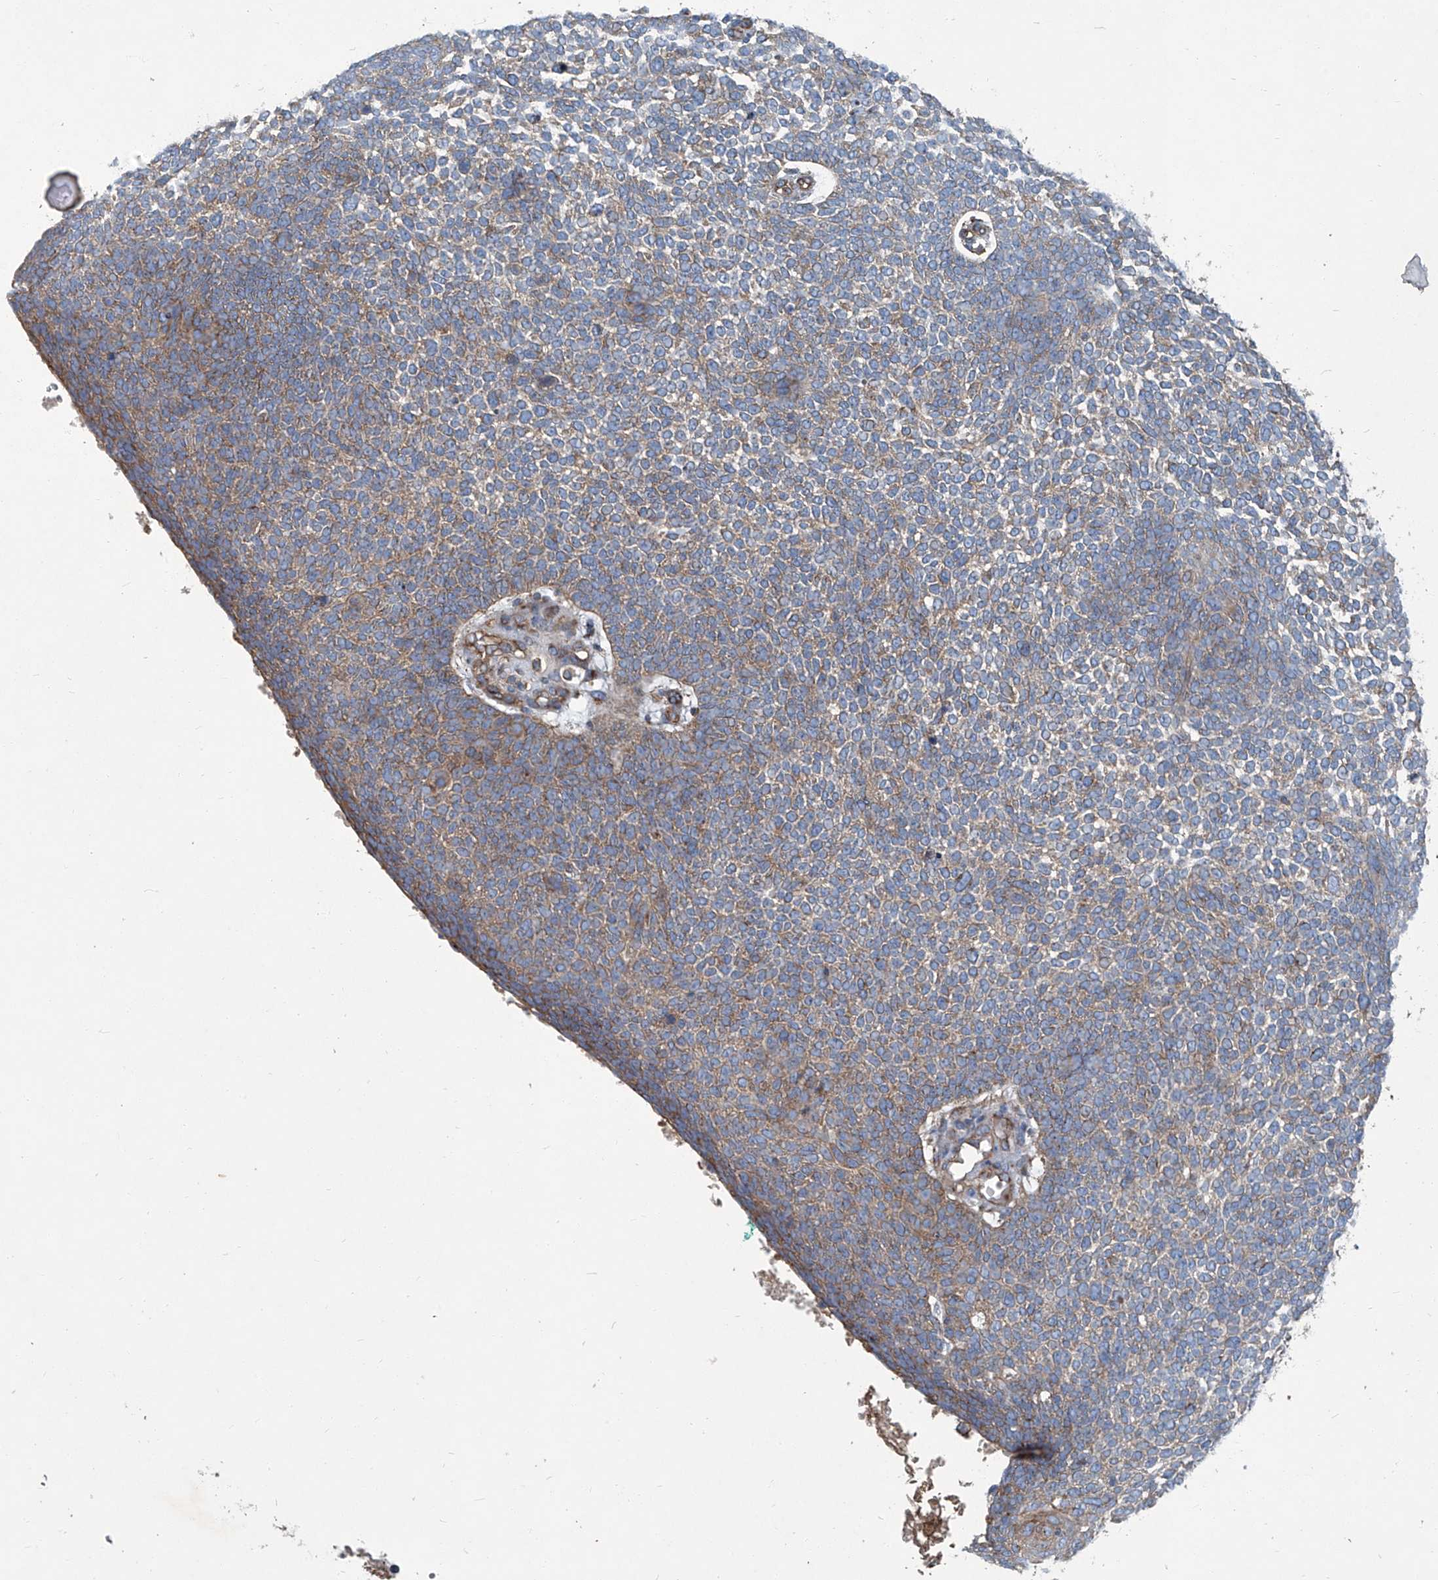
{"staining": {"intensity": "weak", "quantity": "25%-75%", "location": "cytoplasmic/membranous"}, "tissue": "skin cancer", "cell_type": "Tumor cells", "image_type": "cancer", "snomed": [{"axis": "morphology", "description": "Basal cell carcinoma"}, {"axis": "topography", "description": "Skin"}], "caption": "Immunohistochemical staining of human skin cancer (basal cell carcinoma) displays low levels of weak cytoplasmic/membranous expression in approximately 25%-75% of tumor cells.", "gene": "PIGH", "patient": {"sex": "female", "age": 81}}